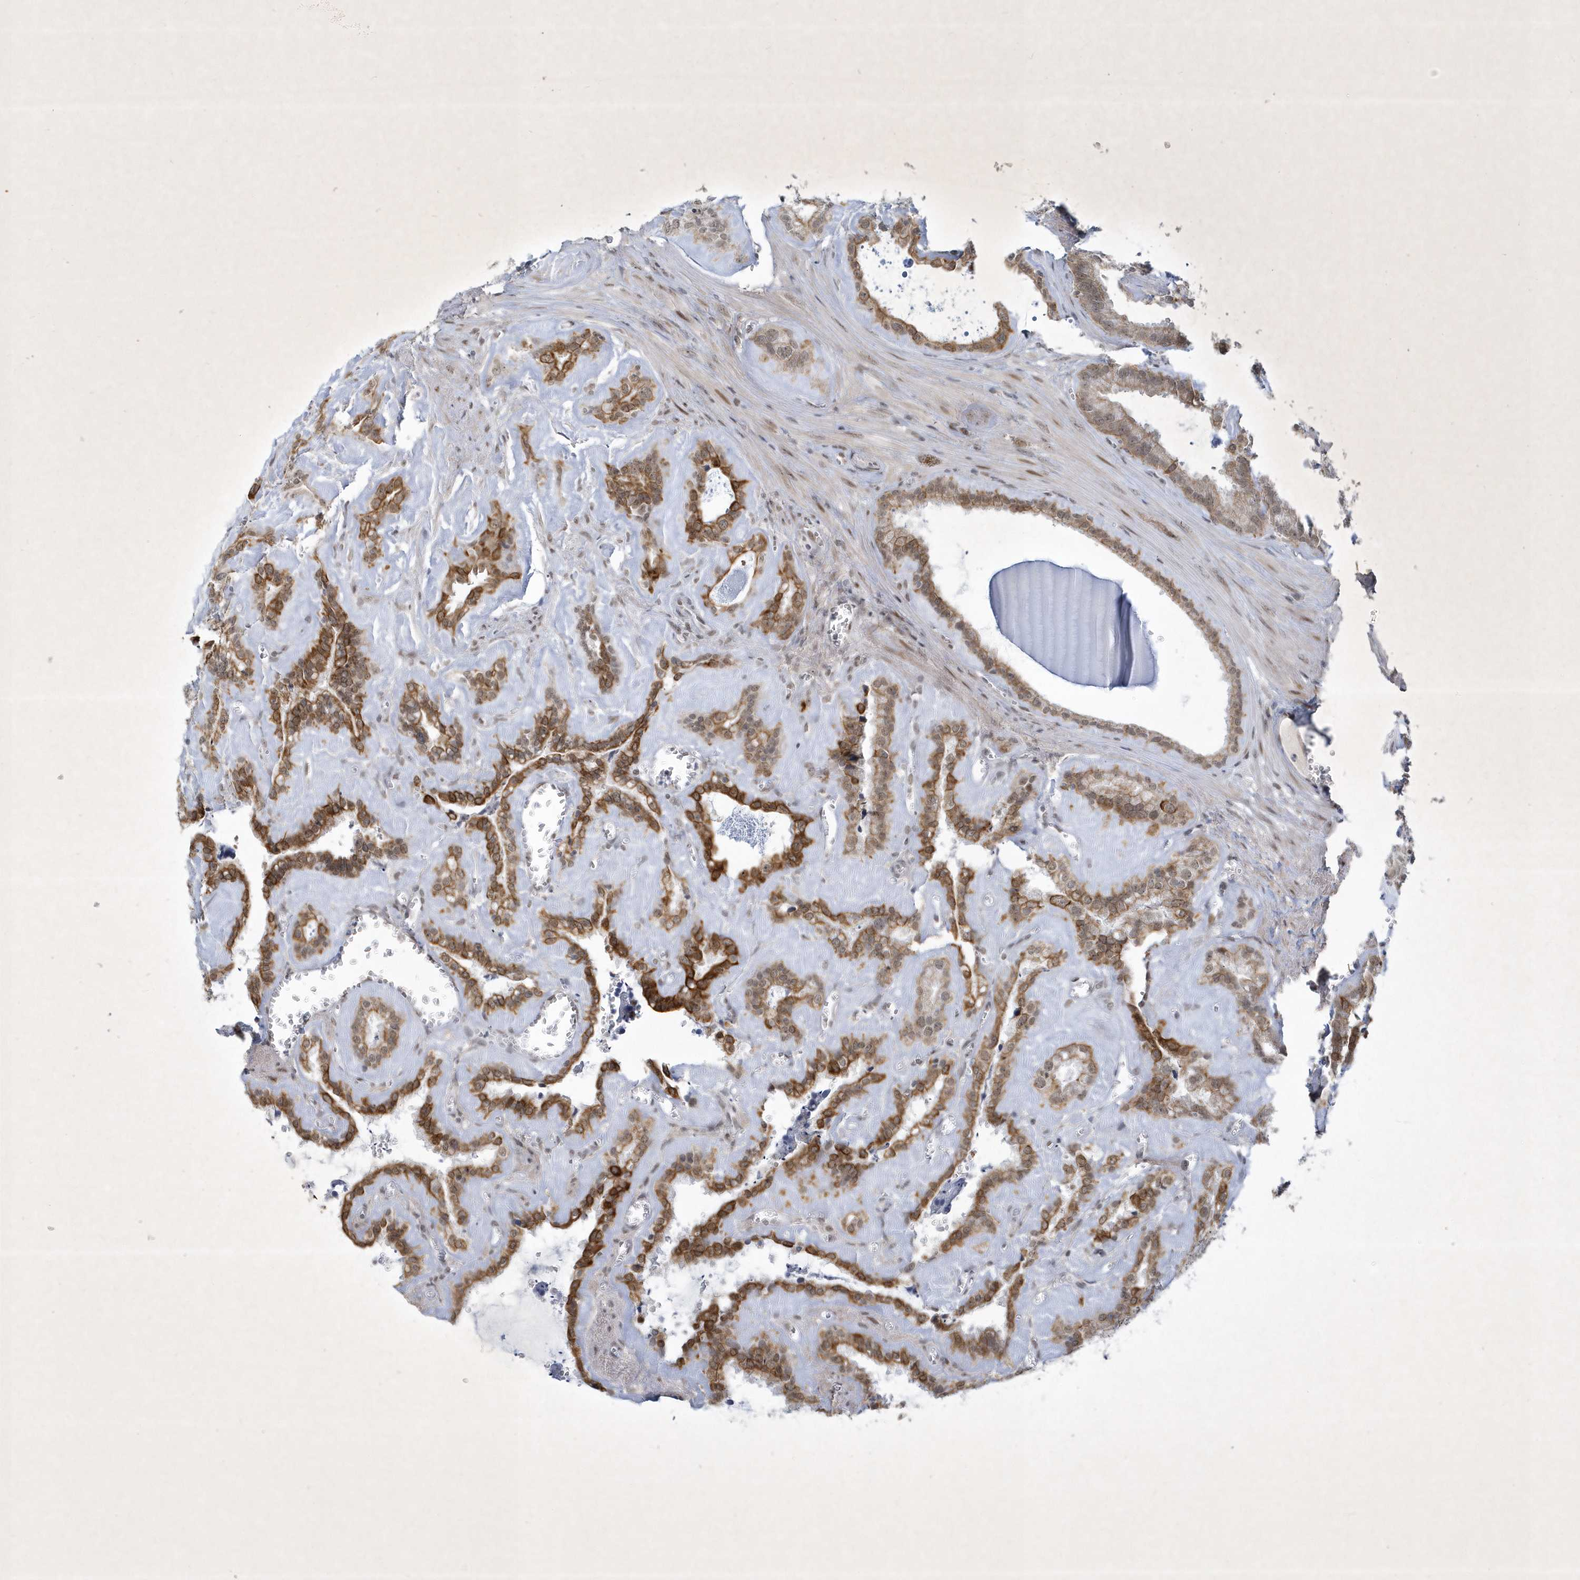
{"staining": {"intensity": "moderate", "quantity": ">75%", "location": "cytoplasmic/membranous,nuclear"}, "tissue": "seminal vesicle", "cell_type": "Glandular cells", "image_type": "normal", "snomed": [{"axis": "morphology", "description": "Normal tissue, NOS"}, {"axis": "topography", "description": "Prostate"}, {"axis": "topography", "description": "Seminal veicle"}], "caption": "This image shows immunohistochemistry staining of unremarkable human seminal vesicle, with medium moderate cytoplasmic/membranous,nuclear positivity in about >75% of glandular cells.", "gene": "ZBTB9", "patient": {"sex": "male", "age": 59}}